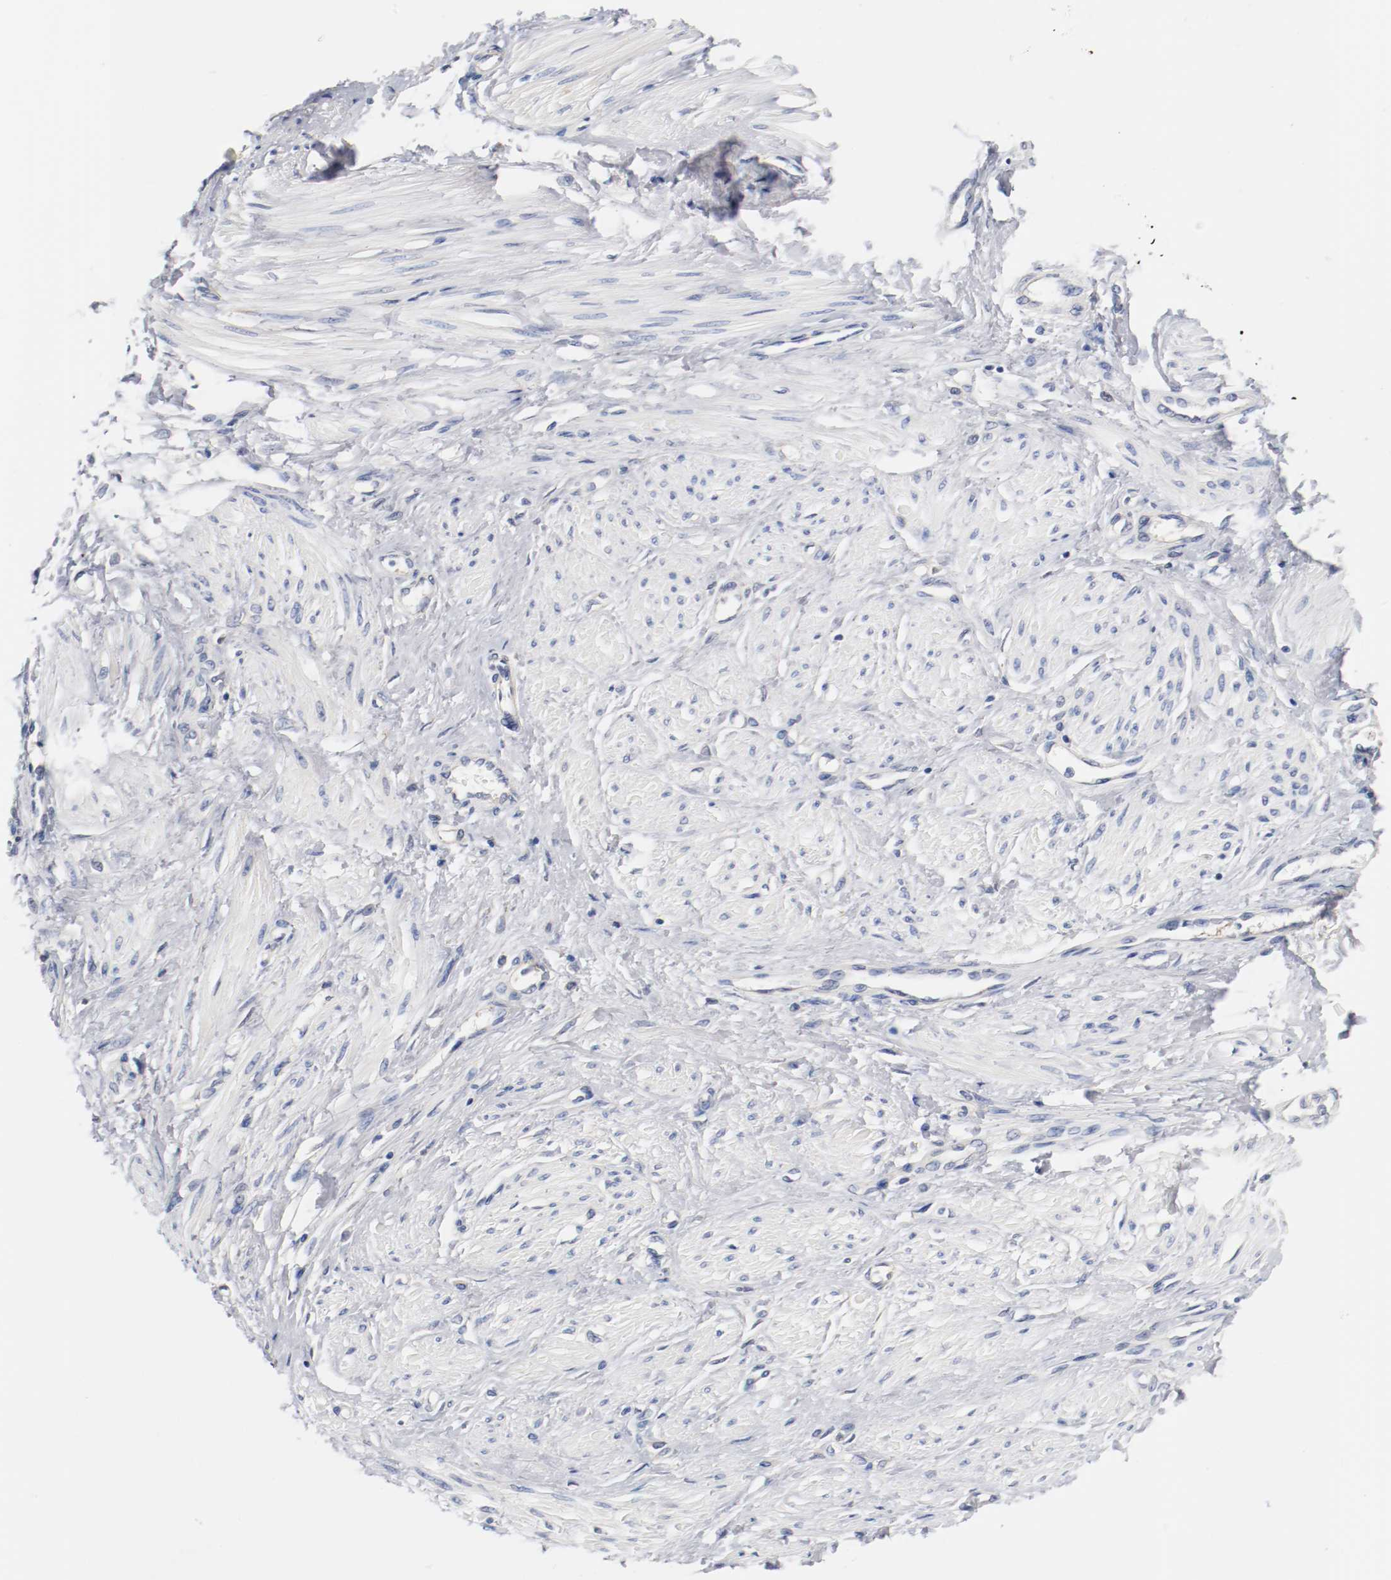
{"staining": {"intensity": "negative", "quantity": "none", "location": "none"}, "tissue": "smooth muscle", "cell_type": "Smooth muscle cells", "image_type": "normal", "snomed": [{"axis": "morphology", "description": "Normal tissue, NOS"}, {"axis": "topography", "description": "Smooth muscle"}, {"axis": "topography", "description": "Uterus"}], "caption": "Smooth muscle cells are negative for brown protein staining in benign smooth muscle. (DAB IHC, high magnification).", "gene": "HGS", "patient": {"sex": "female", "age": 39}}